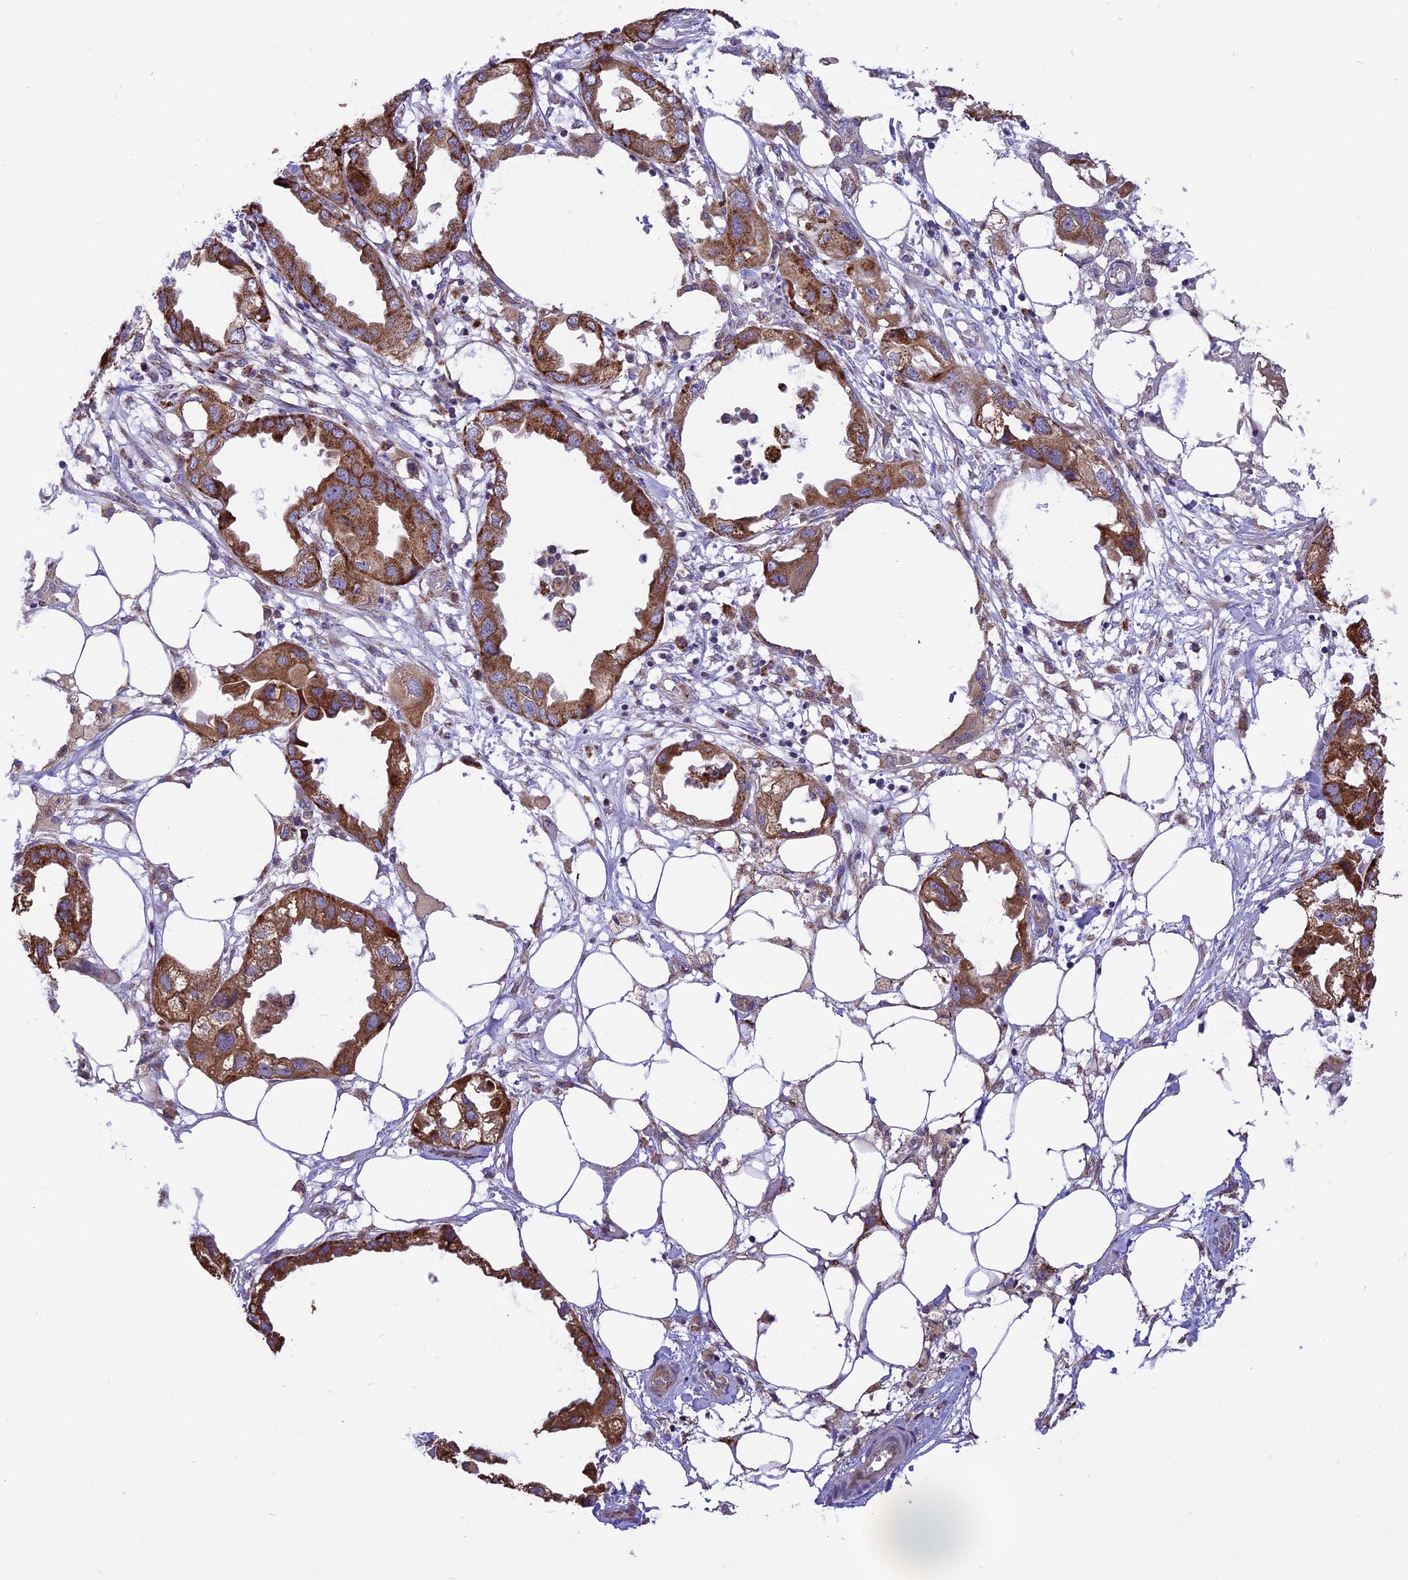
{"staining": {"intensity": "strong", "quantity": ">75%", "location": "cytoplasmic/membranous"}, "tissue": "endometrial cancer", "cell_type": "Tumor cells", "image_type": "cancer", "snomed": [{"axis": "morphology", "description": "Adenocarcinoma, NOS"}, {"axis": "morphology", "description": "Adenocarcinoma, metastatic, NOS"}, {"axis": "topography", "description": "Adipose tissue"}, {"axis": "topography", "description": "Endometrium"}], "caption": "Immunohistochemical staining of endometrial cancer reveals high levels of strong cytoplasmic/membranous protein staining in approximately >75% of tumor cells. The protein of interest is shown in brown color, while the nuclei are stained blue.", "gene": "ARMCX6", "patient": {"sex": "female", "age": 67}}